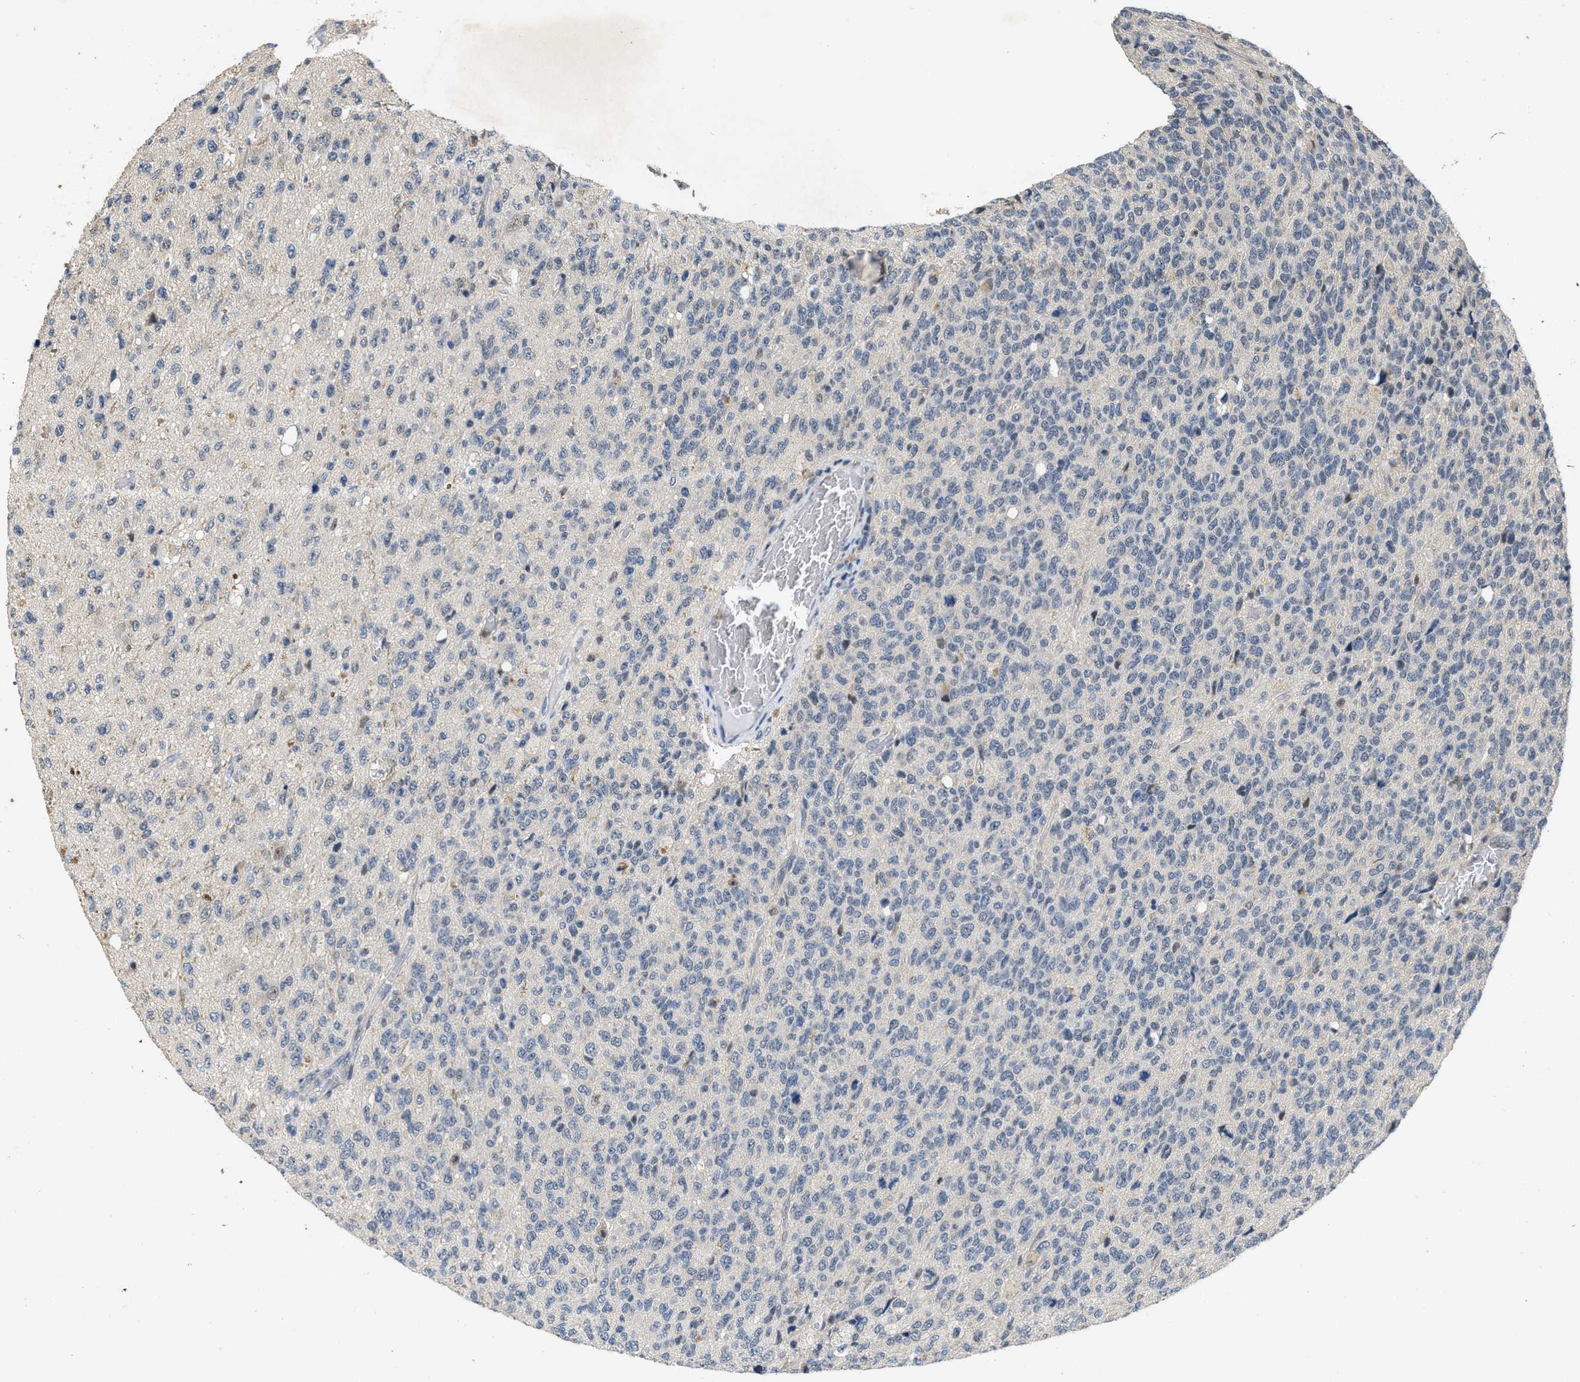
{"staining": {"intensity": "negative", "quantity": "none", "location": "none"}, "tissue": "glioma", "cell_type": "Tumor cells", "image_type": "cancer", "snomed": [{"axis": "morphology", "description": "Glioma, malignant, High grade"}, {"axis": "topography", "description": "pancreas cauda"}], "caption": "Protein analysis of glioma demonstrates no significant positivity in tumor cells.", "gene": "PAPOLG", "patient": {"sex": "male", "age": 60}}